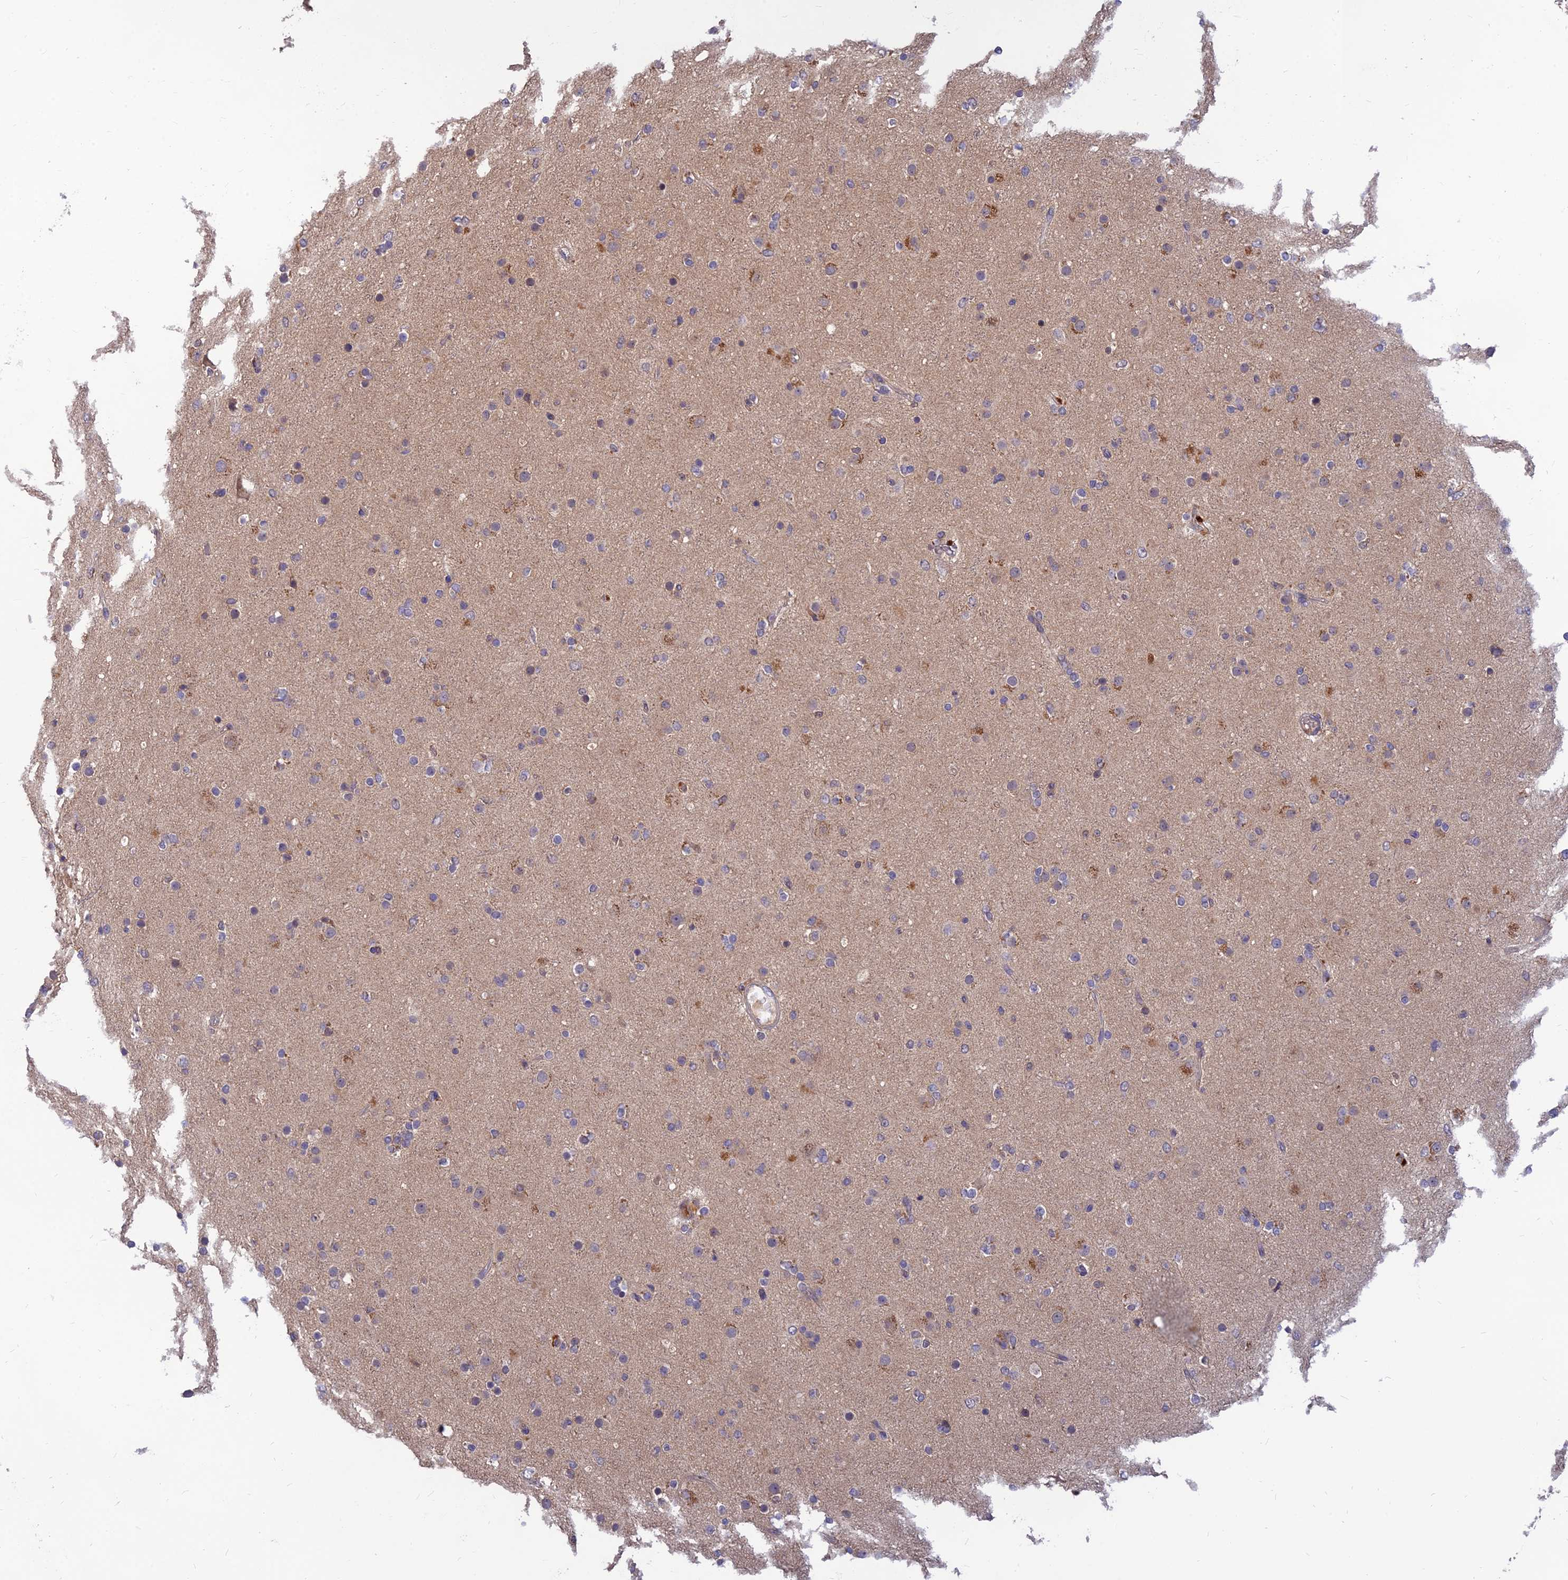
{"staining": {"intensity": "negative", "quantity": "none", "location": "none"}, "tissue": "glioma", "cell_type": "Tumor cells", "image_type": "cancer", "snomed": [{"axis": "morphology", "description": "Glioma, malignant, Low grade"}, {"axis": "topography", "description": "Brain"}], "caption": "Glioma was stained to show a protein in brown. There is no significant positivity in tumor cells.", "gene": "FAM151B", "patient": {"sex": "male", "age": 65}}